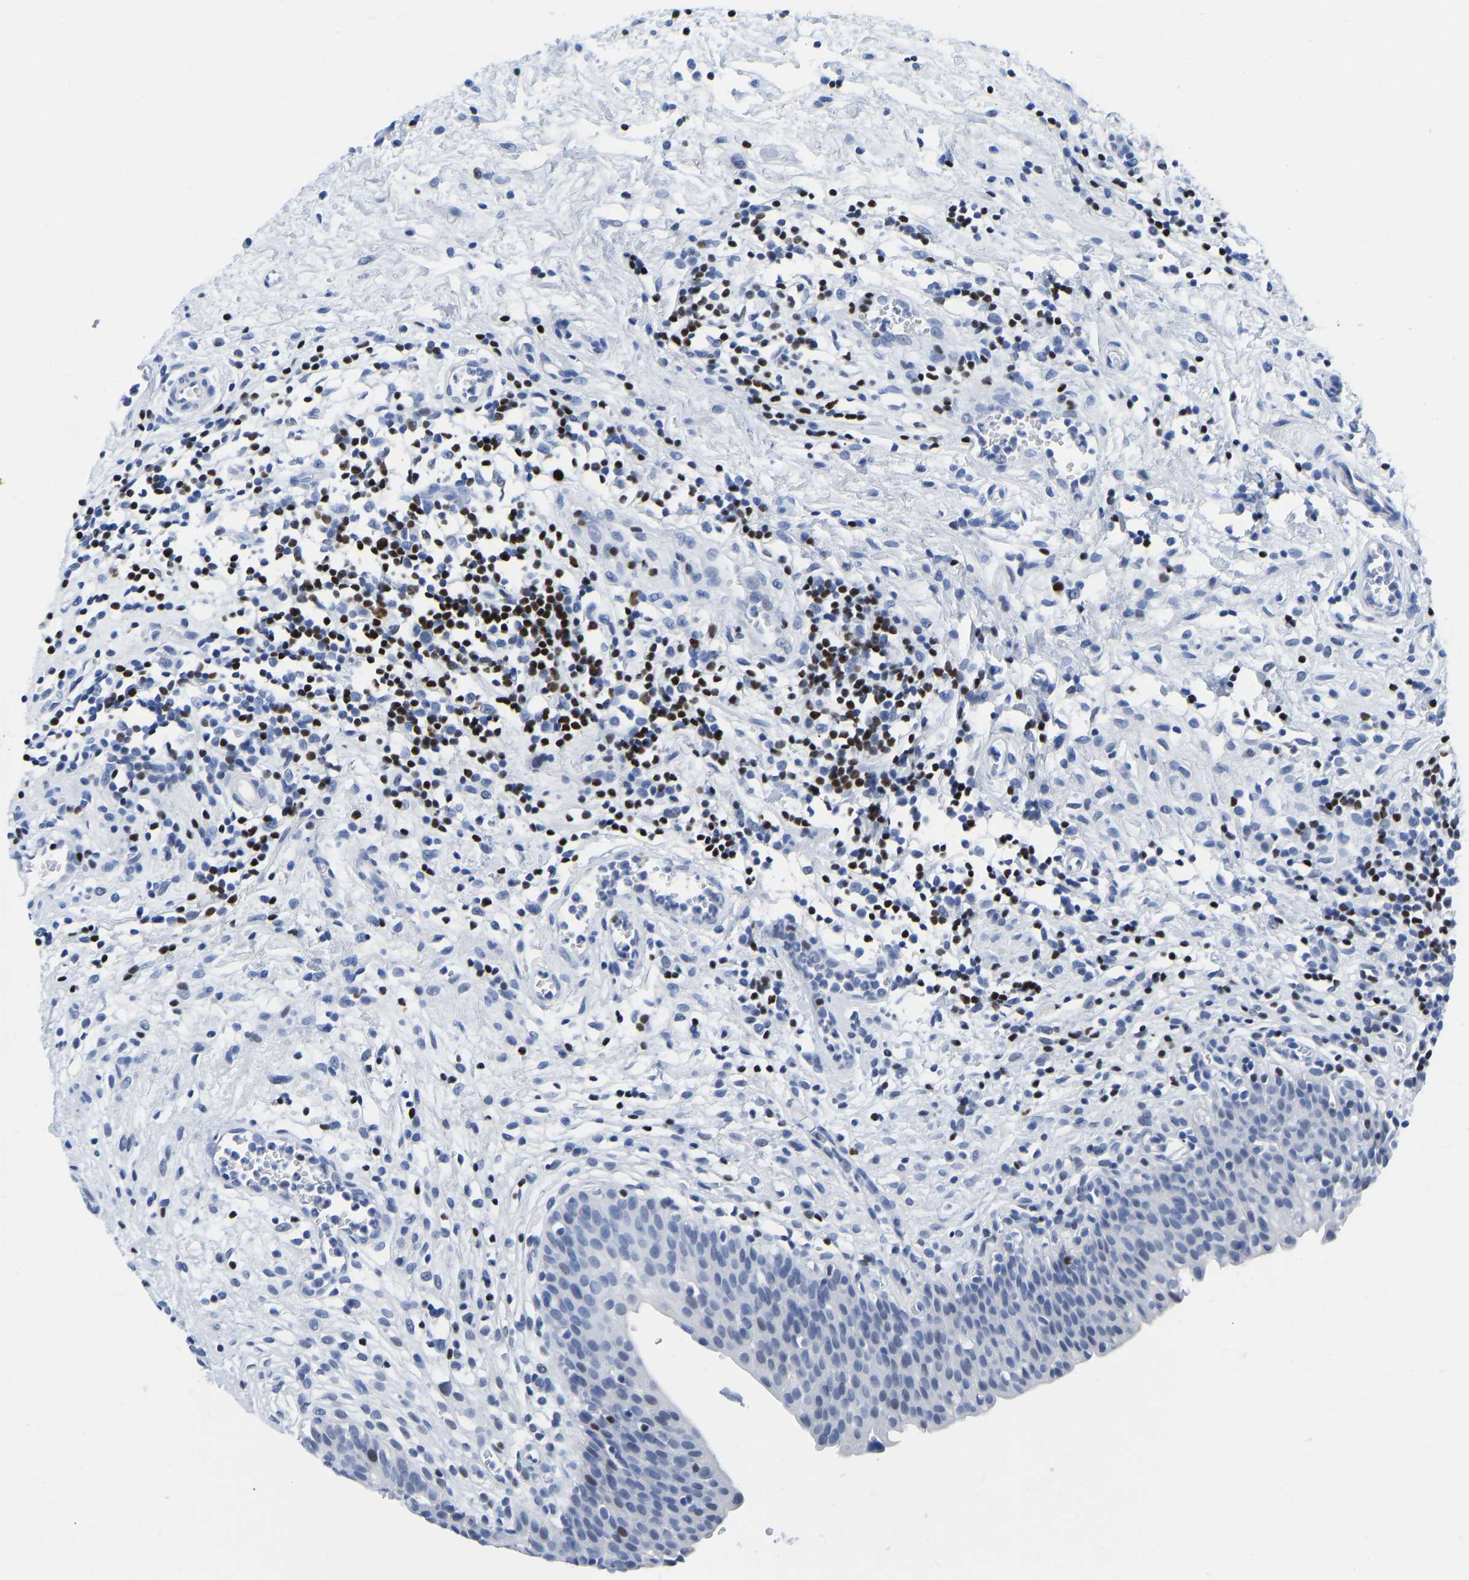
{"staining": {"intensity": "negative", "quantity": "none", "location": "none"}, "tissue": "urinary bladder", "cell_type": "Urothelial cells", "image_type": "normal", "snomed": [{"axis": "morphology", "description": "Normal tissue, NOS"}, {"axis": "topography", "description": "Urinary bladder"}], "caption": "Immunohistochemistry histopathology image of normal human urinary bladder stained for a protein (brown), which exhibits no staining in urothelial cells. The staining was performed using DAB to visualize the protein expression in brown, while the nuclei were stained in blue with hematoxylin (Magnification: 20x).", "gene": "TCF7", "patient": {"sex": "male", "age": 37}}